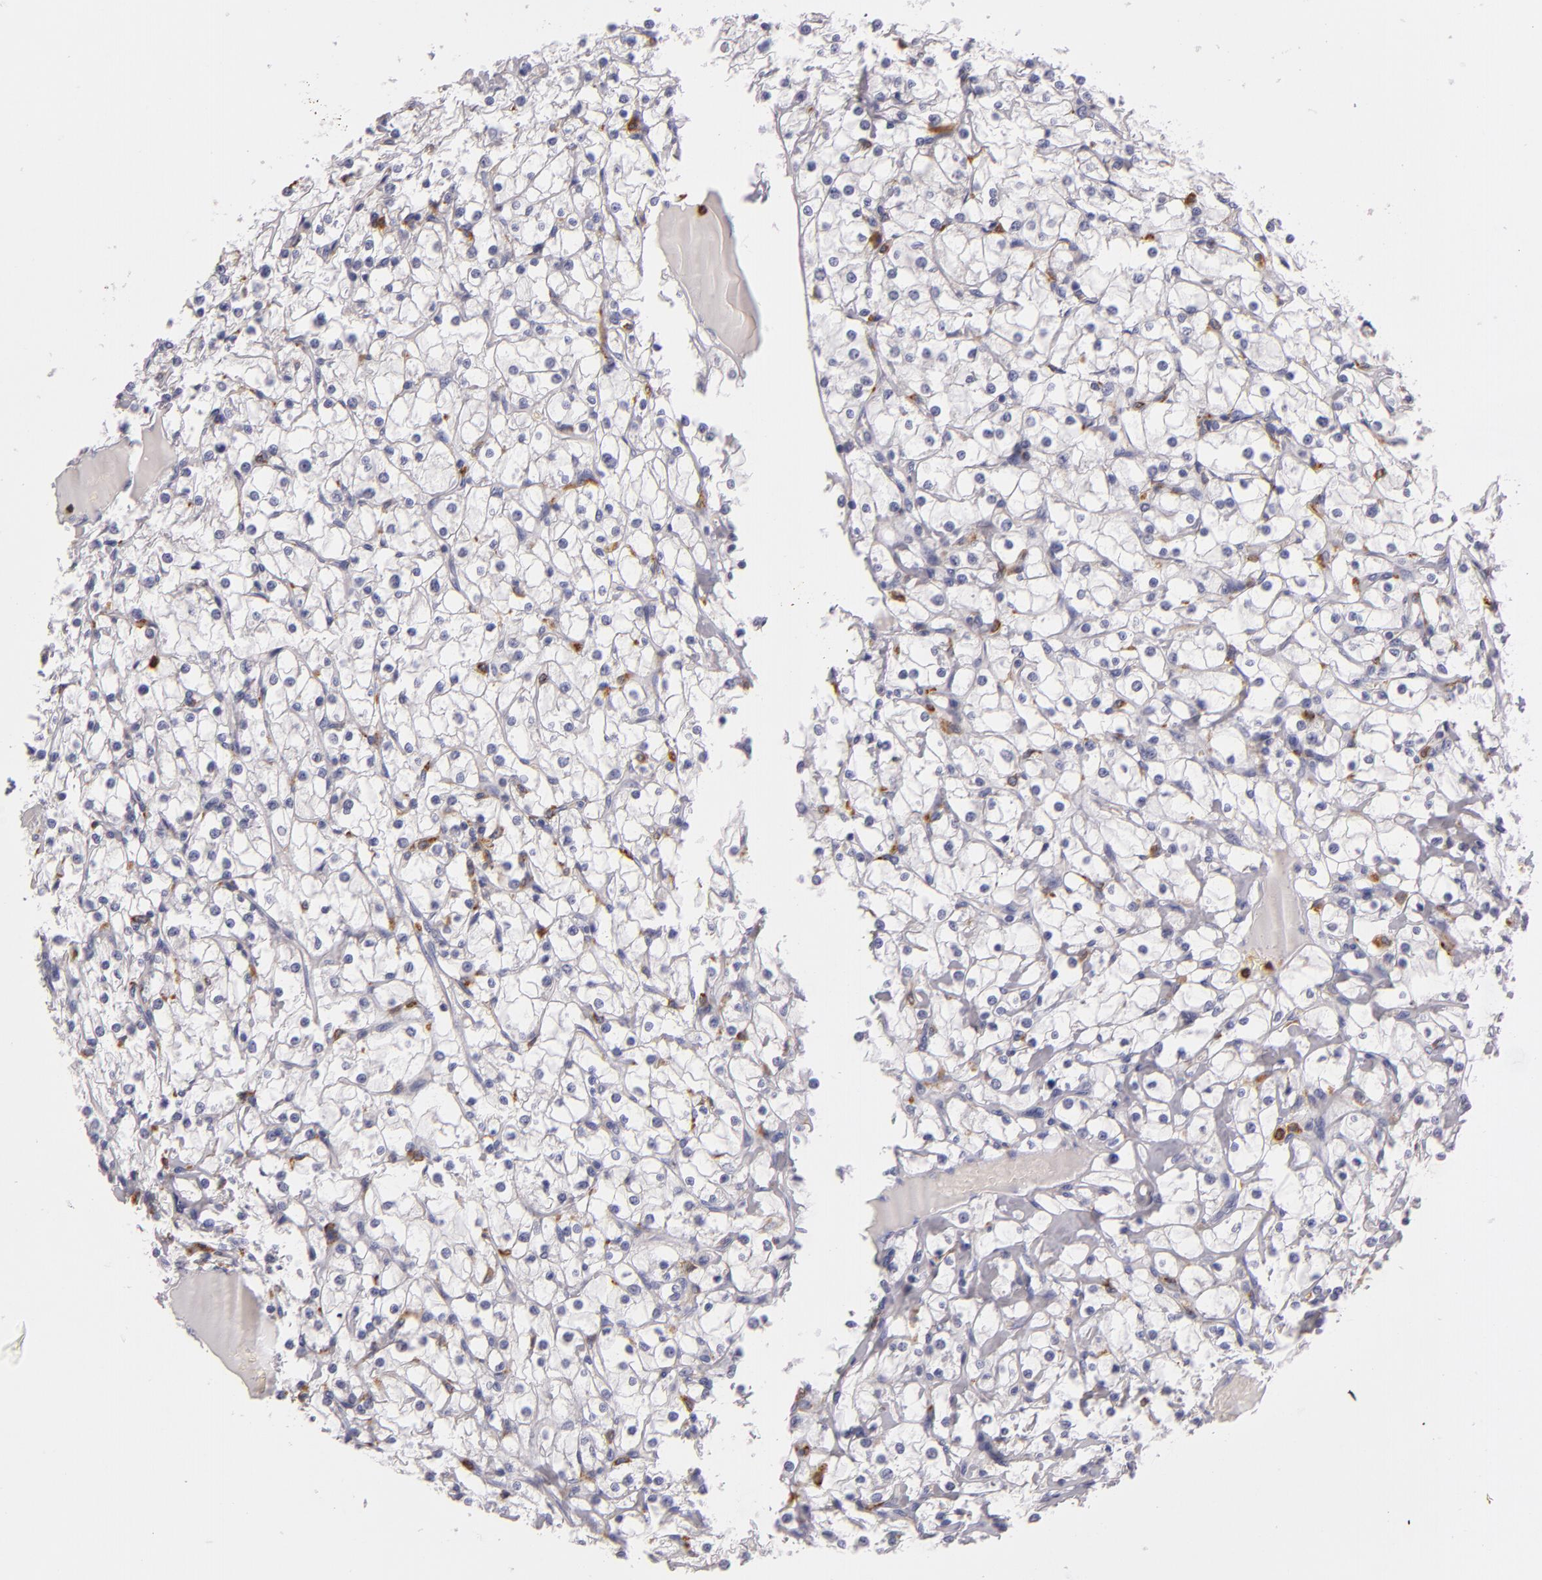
{"staining": {"intensity": "negative", "quantity": "none", "location": "none"}, "tissue": "renal cancer", "cell_type": "Tumor cells", "image_type": "cancer", "snomed": [{"axis": "morphology", "description": "Adenocarcinoma, NOS"}, {"axis": "topography", "description": "Kidney"}], "caption": "This is an immunohistochemistry (IHC) image of human renal cancer. There is no positivity in tumor cells.", "gene": "TLR8", "patient": {"sex": "female", "age": 73}}